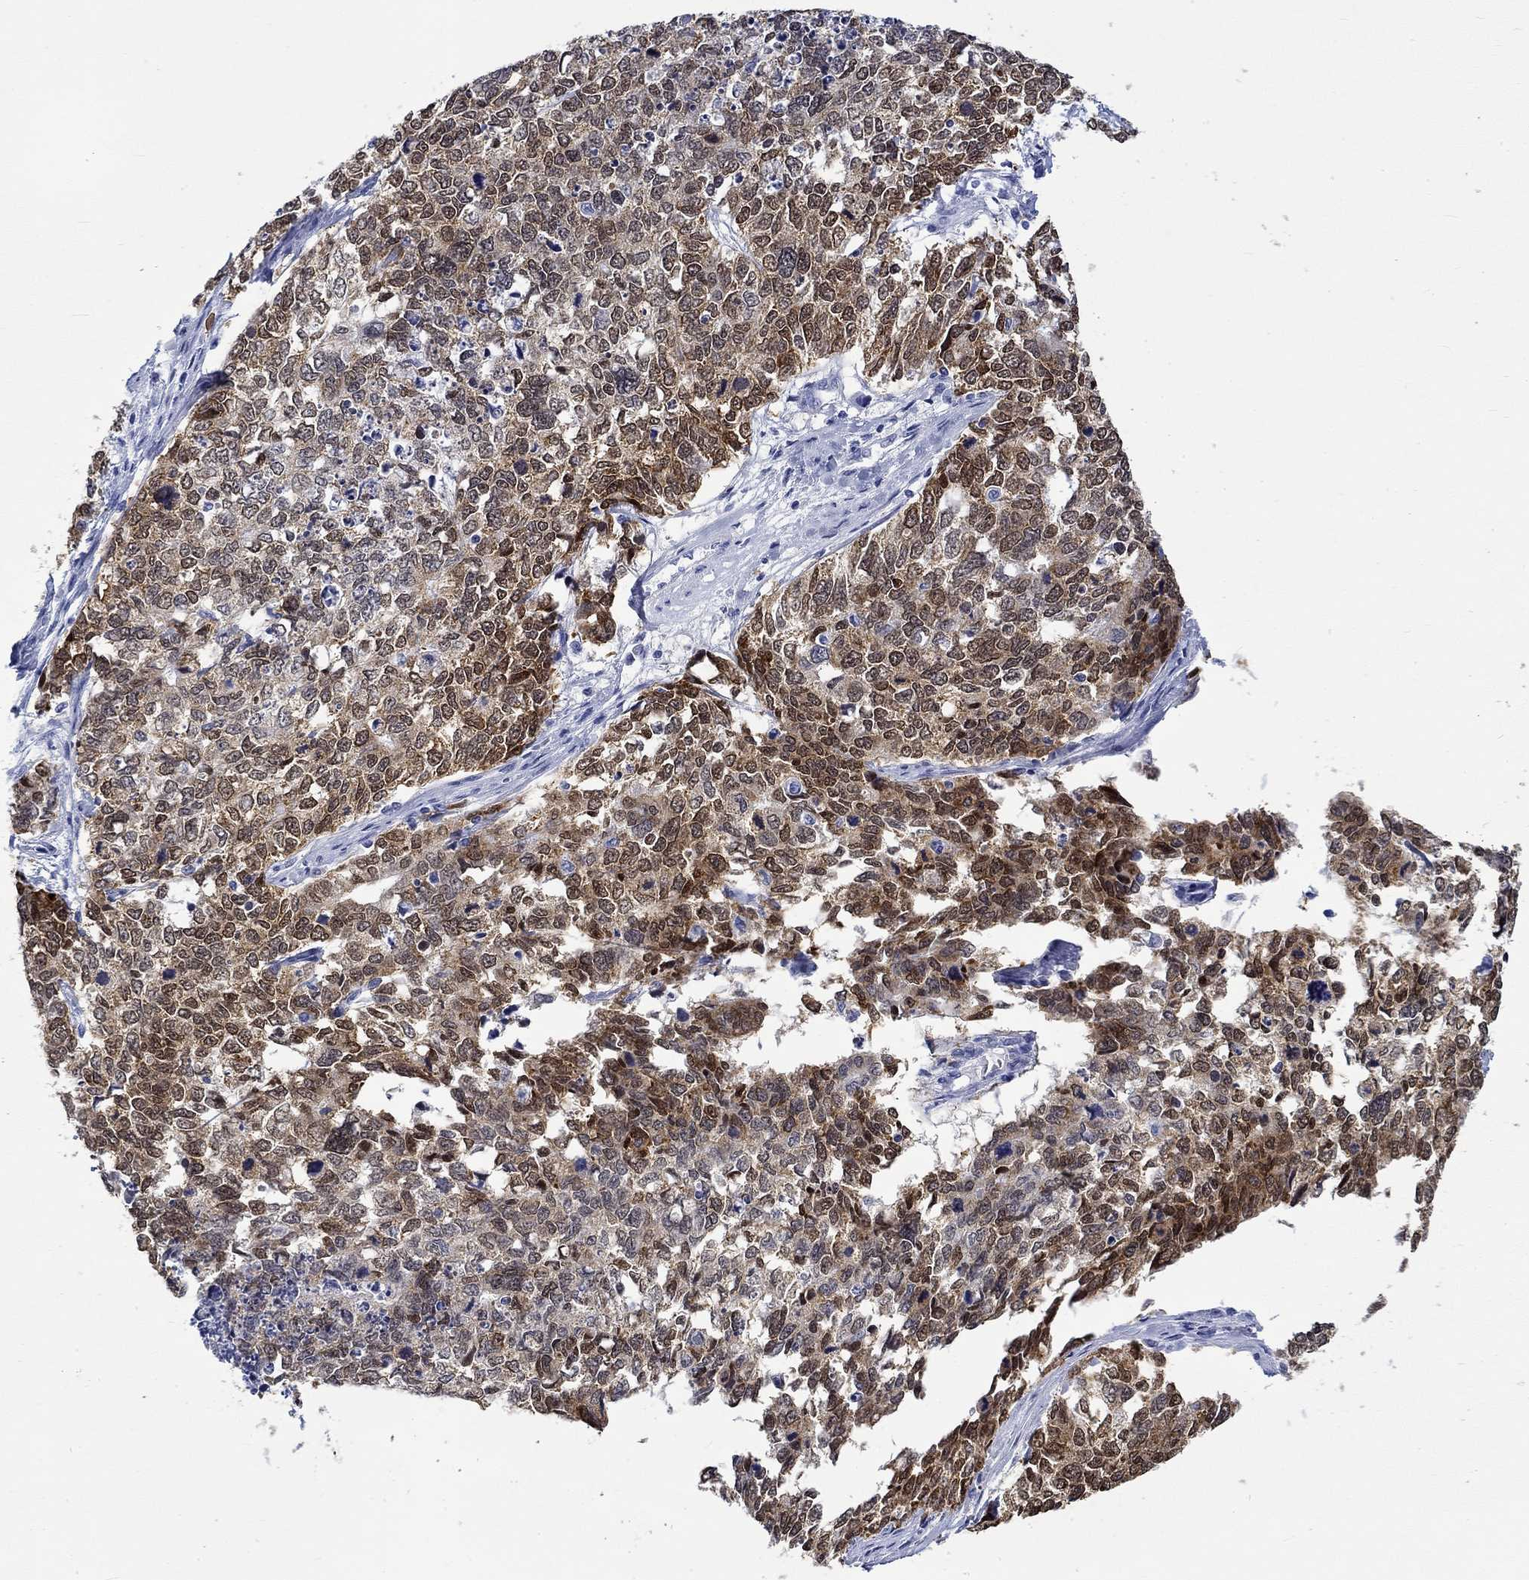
{"staining": {"intensity": "strong", "quantity": ">75%", "location": "cytoplasmic/membranous,nuclear"}, "tissue": "cervical cancer", "cell_type": "Tumor cells", "image_type": "cancer", "snomed": [{"axis": "morphology", "description": "Squamous cell carcinoma, NOS"}, {"axis": "topography", "description": "Cervix"}], "caption": "Brown immunohistochemical staining in cervical cancer (squamous cell carcinoma) demonstrates strong cytoplasmic/membranous and nuclear staining in about >75% of tumor cells.", "gene": "MSI1", "patient": {"sex": "female", "age": 63}}